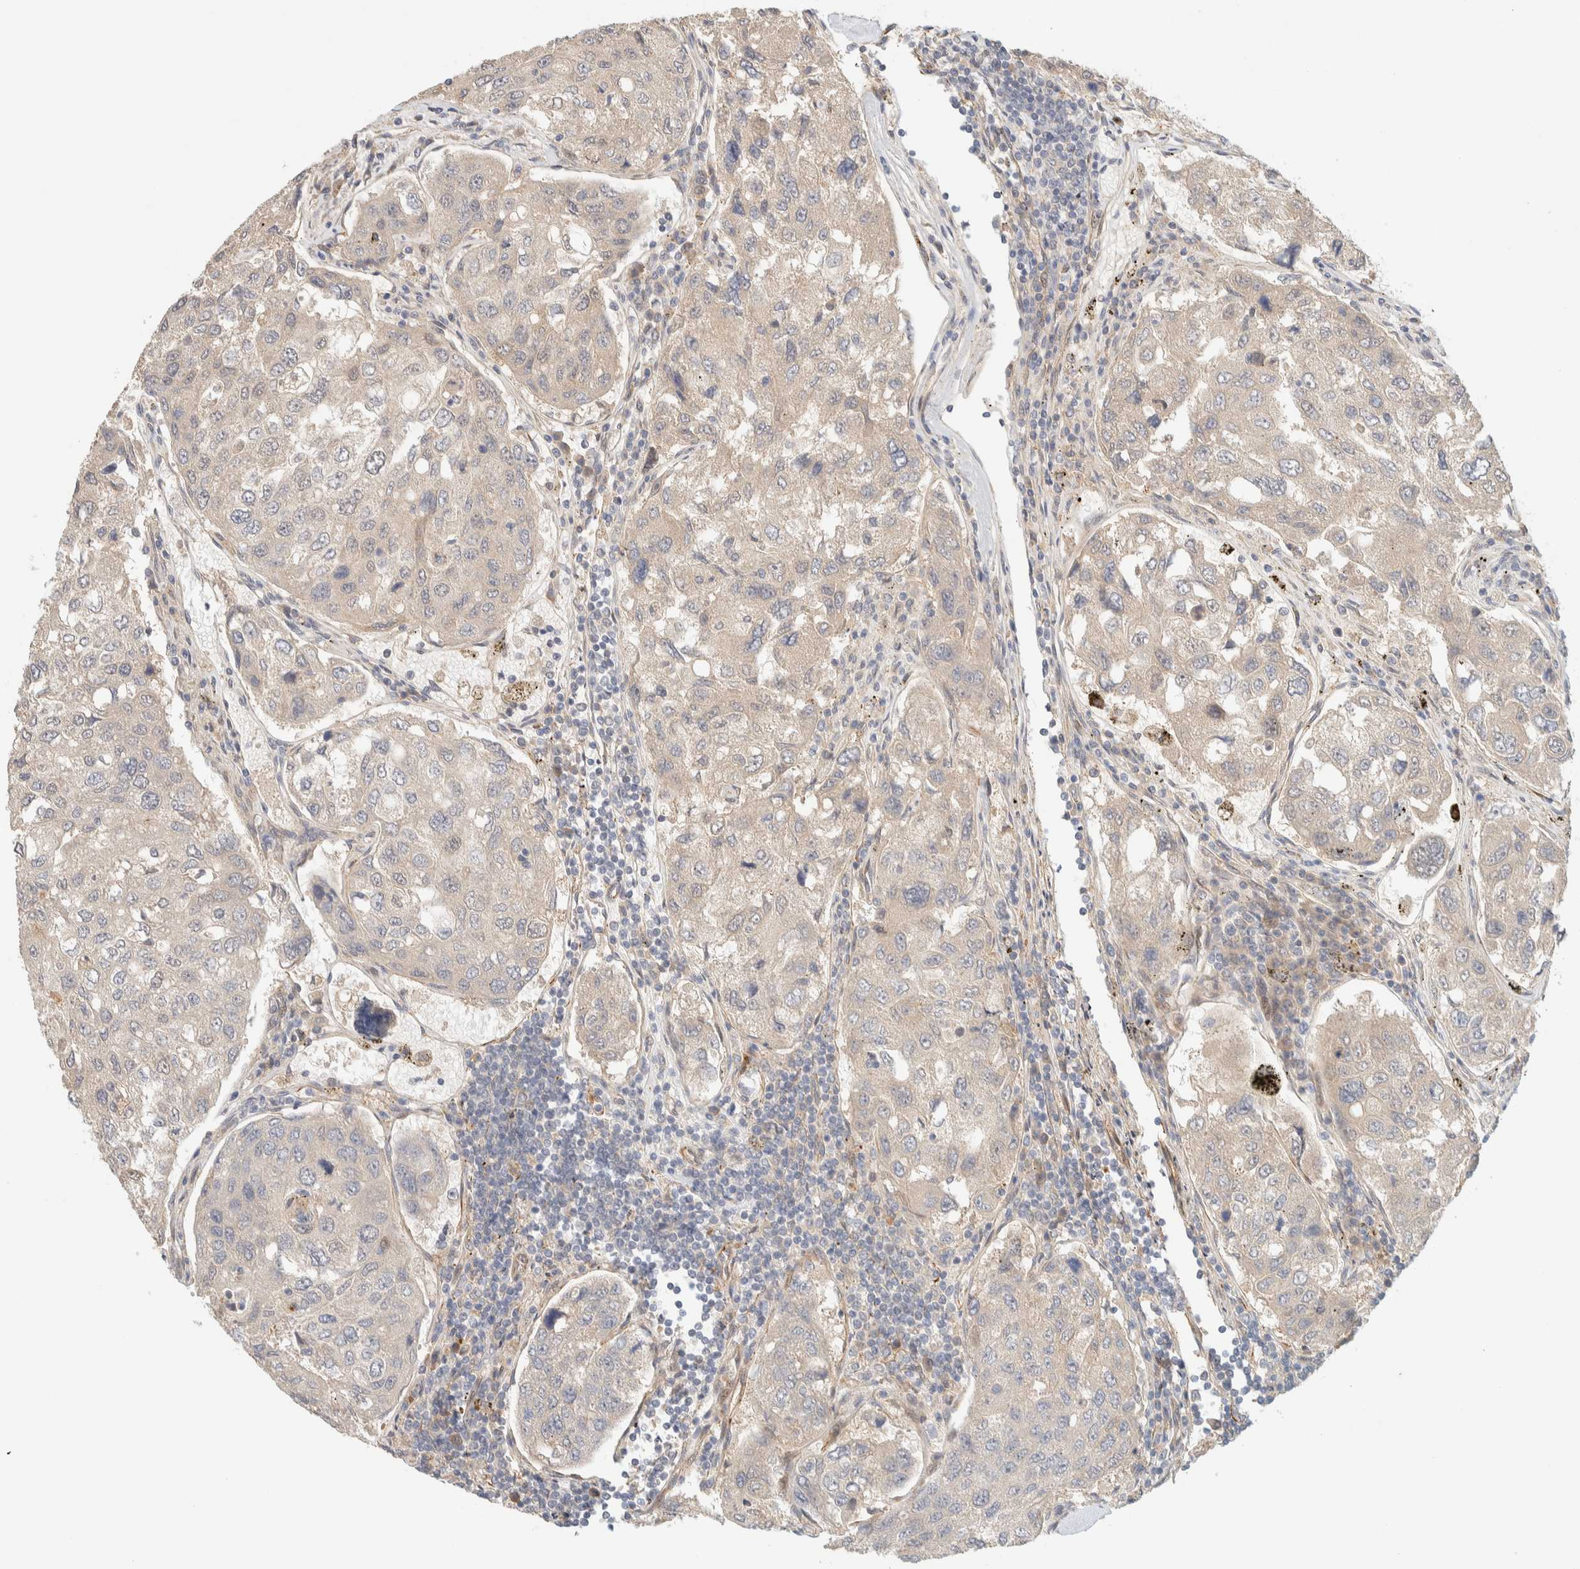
{"staining": {"intensity": "negative", "quantity": "none", "location": "none"}, "tissue": "urothelial cancer", "cell_type": "Tumor cells", "image_type": "cancer", "snomed": [{"axis": "morphology", "description": "Urothelial carcinoma, High grade"}, {"axis": "topography", "description": "Lymph node"}, {"axis": "topography", "description": "Urinary bladder"}], "caption": "IHC photomicrograph of neoplastic tissue: human urothelial cancer stained with DAB exhibits no significant protein positivity in tumor cells. (DAB immunohistochemistry (IHC) with hematoxylin counter stain).", "gene": "FAT1", "patient": {"sex": "male", "age": 51}}